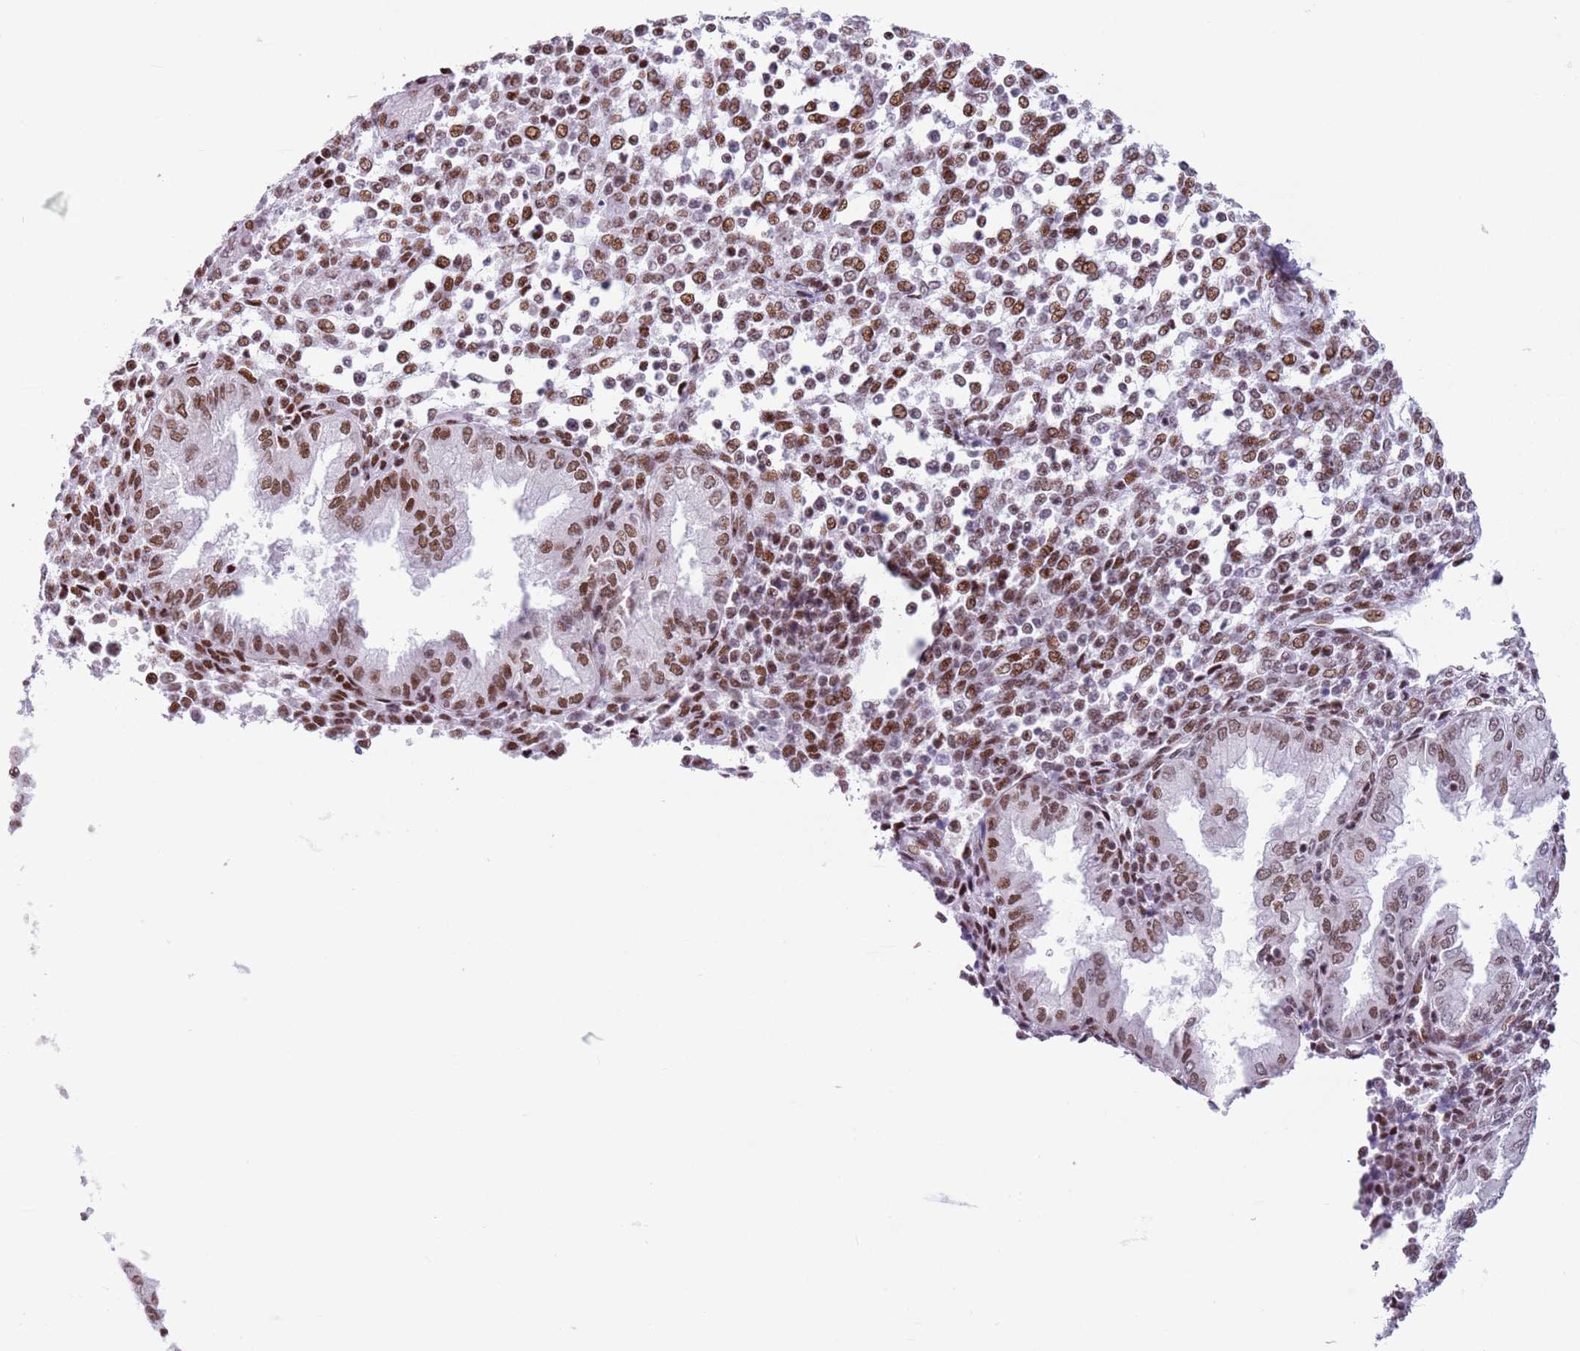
{"staining": {"intensity": "moderate", "quantity": "<25%", "location": "nuclear"}, "tissue": "endometrium", "cell_type": "Cells in endometrial stroma", "image_type": "normal", "snomed": [{"axis": "morphology", "description": "Normal tissue, NOS"}, {"axis": "topography", "description": "Endometrium"}], "caption": "Cells in endometrial stroma show moderate nuclear positivity in approximately <25% of cells in normal endometrium. (DAB IHC, brown staining for protein, blue staining for nuclei).", "gene": "FAM104B", "patient": {"sex": "female", "age": 53}}